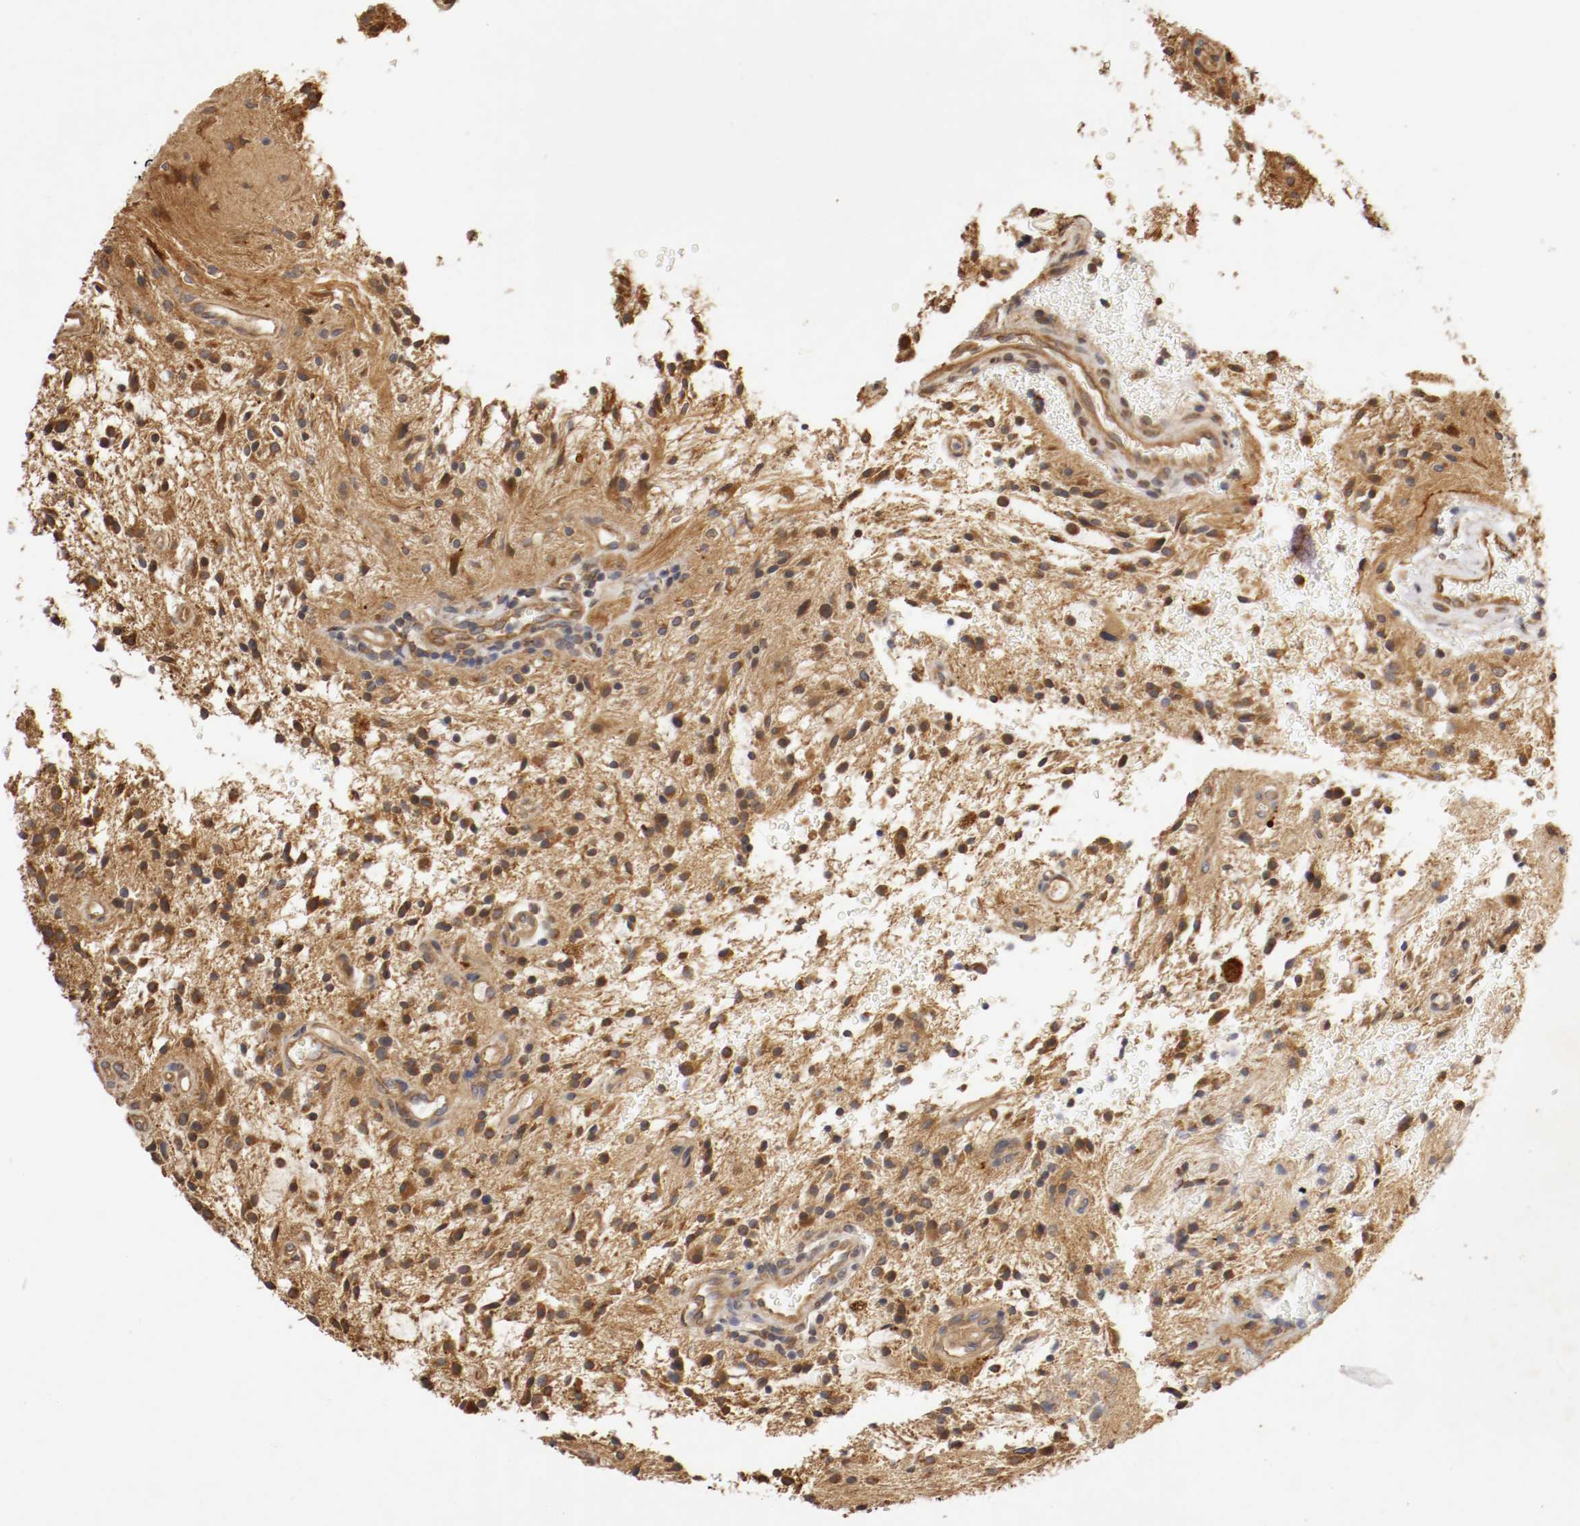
{"staining": {"intensity": "moderate", "quantity": "25%-75%", "location": "cytoplasmic/membranous"}, "tissue": "glioma", "cell_type": "Tumor cells", "image_type": "cancer", "snomed": [{"axis": "morphology", "description": "Glioma, malignant, NOS"}, {"axis": "topography", "description": "Cerebellum"}], "caption": "Protein expression analysis of human glioma (malignant) reveals moderate cytoplasmic/membranous expression in approximately 25%-75% of tumor cells. The staining was performed using DAB to visualize the protein expression in brown, while the nuclei were stained in blue with hematoxylin (Magnification: 20x).", "gene": "VEZT", "patient": {"sex": "female", "age": 10}}